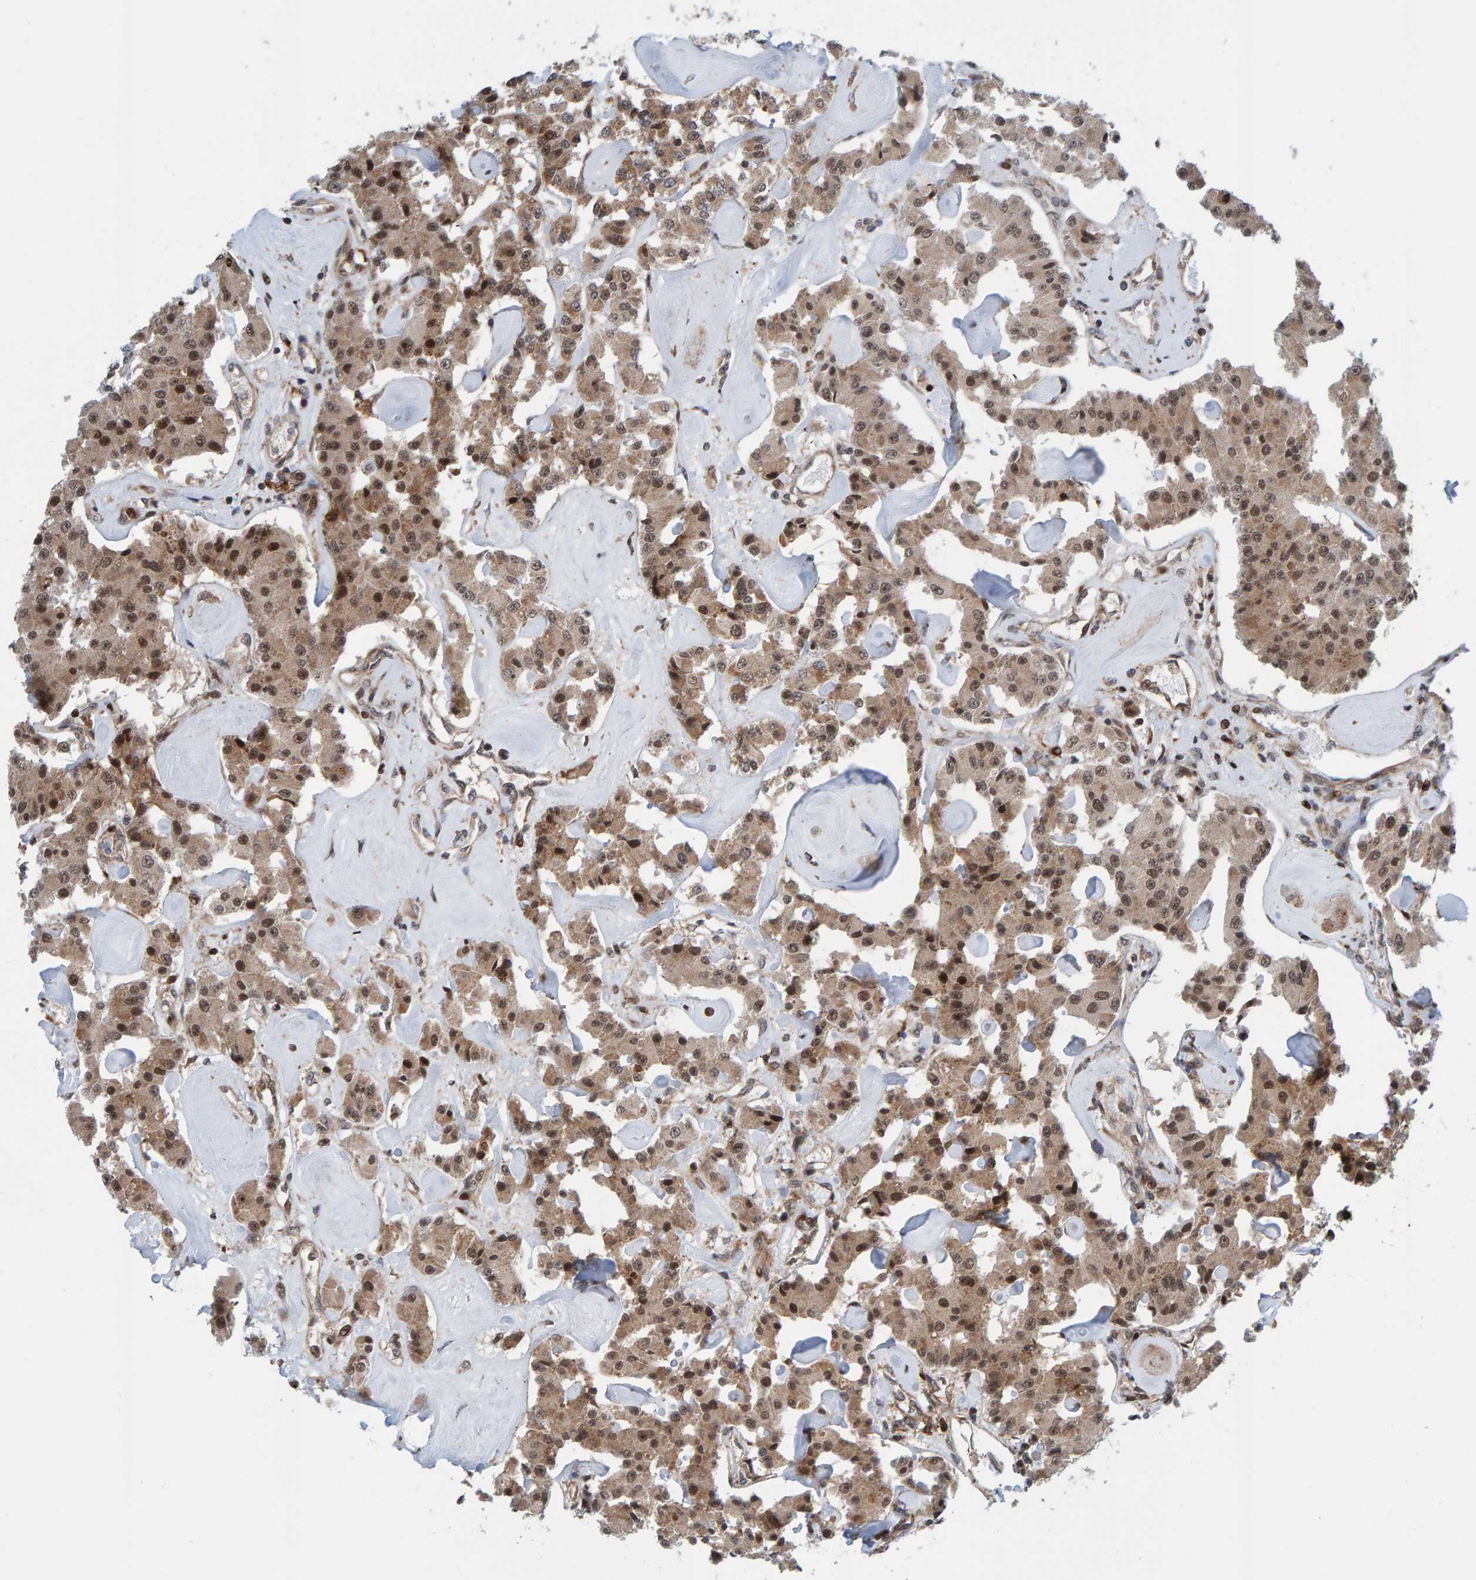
{"staining": {"intensity": "moderate", "quantity": ">75%", "location": "cytoplasmic/membranous,nuclear"}, "tissue": "carcinoid", "cell_type": "Tumor cells", "image_type": "cancer", "snomed": [{"axis": "morphology", "description": "Carcinoid, malignant, NOS"}, {"axis": "topography", "description": "Pancreas"}], "caption": "This image demonstrates immunohistochemistry staining of human malignant carcinoid, with medium moderate cytoplasmic/membranous and nuclear staining in about >75% of tumor cells.", "gene": "ZNF366", "patient": {"sex": "male", "age": 41}}